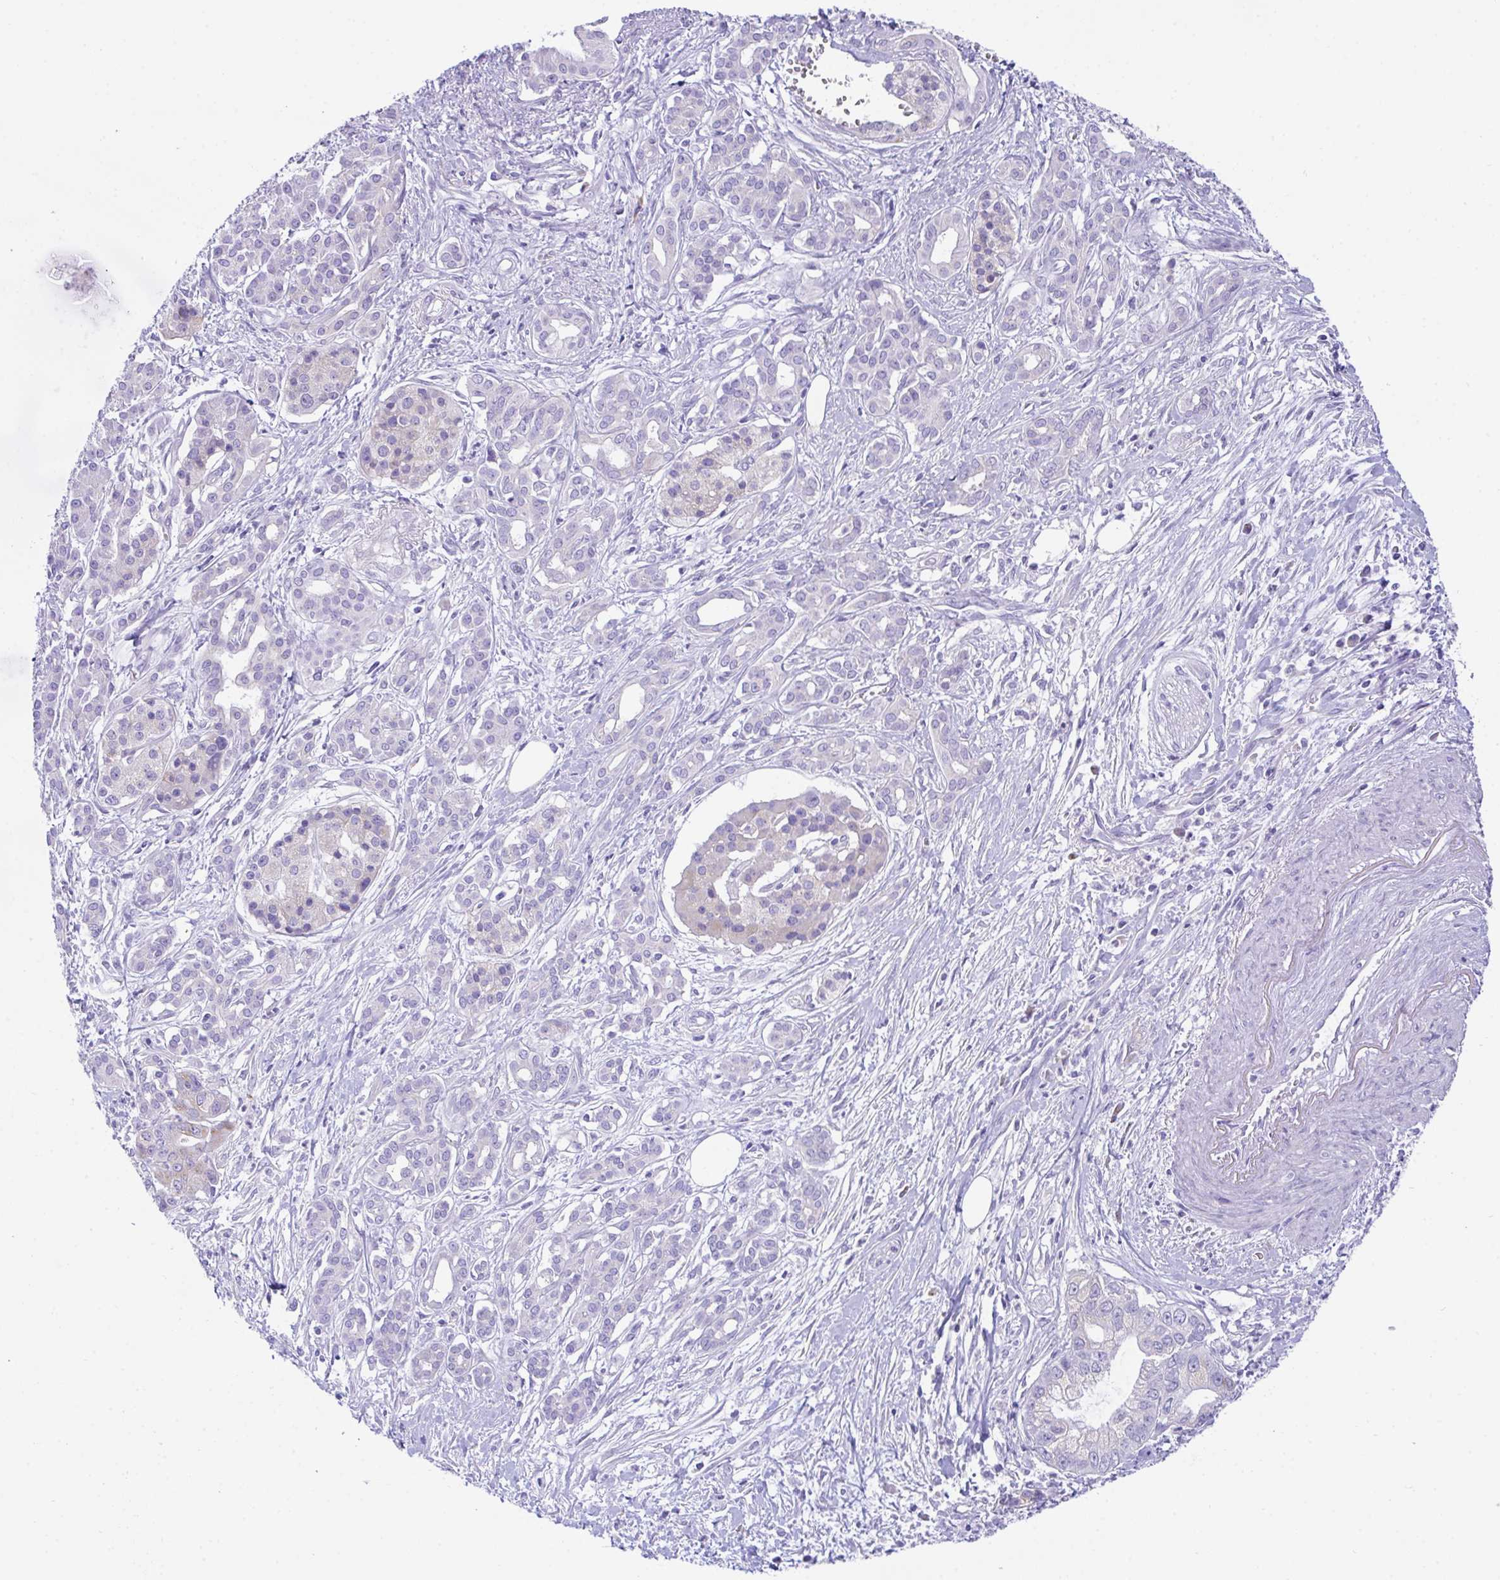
{"staining": {"intensity": "weak", "quantity": "<25%", "location": "cytoplasmic/membranous"}, "tissue": "pancreatic cancer", "cell_type": "Tumor cells", "image_type": "cancer", "snomed": [{"axis": "morphology", "description": "Adenocarcinoma, NOS"}, {"axis": "topography", "description": "Pancreas"}], "caption": "IHC histopathology image of human pancreatic adenocarcinoma stained for a protein (brown), which displays no expression in tumor cells.", "gene": "TMEM106B", "patient": {"sex": "male", "age": 69}}